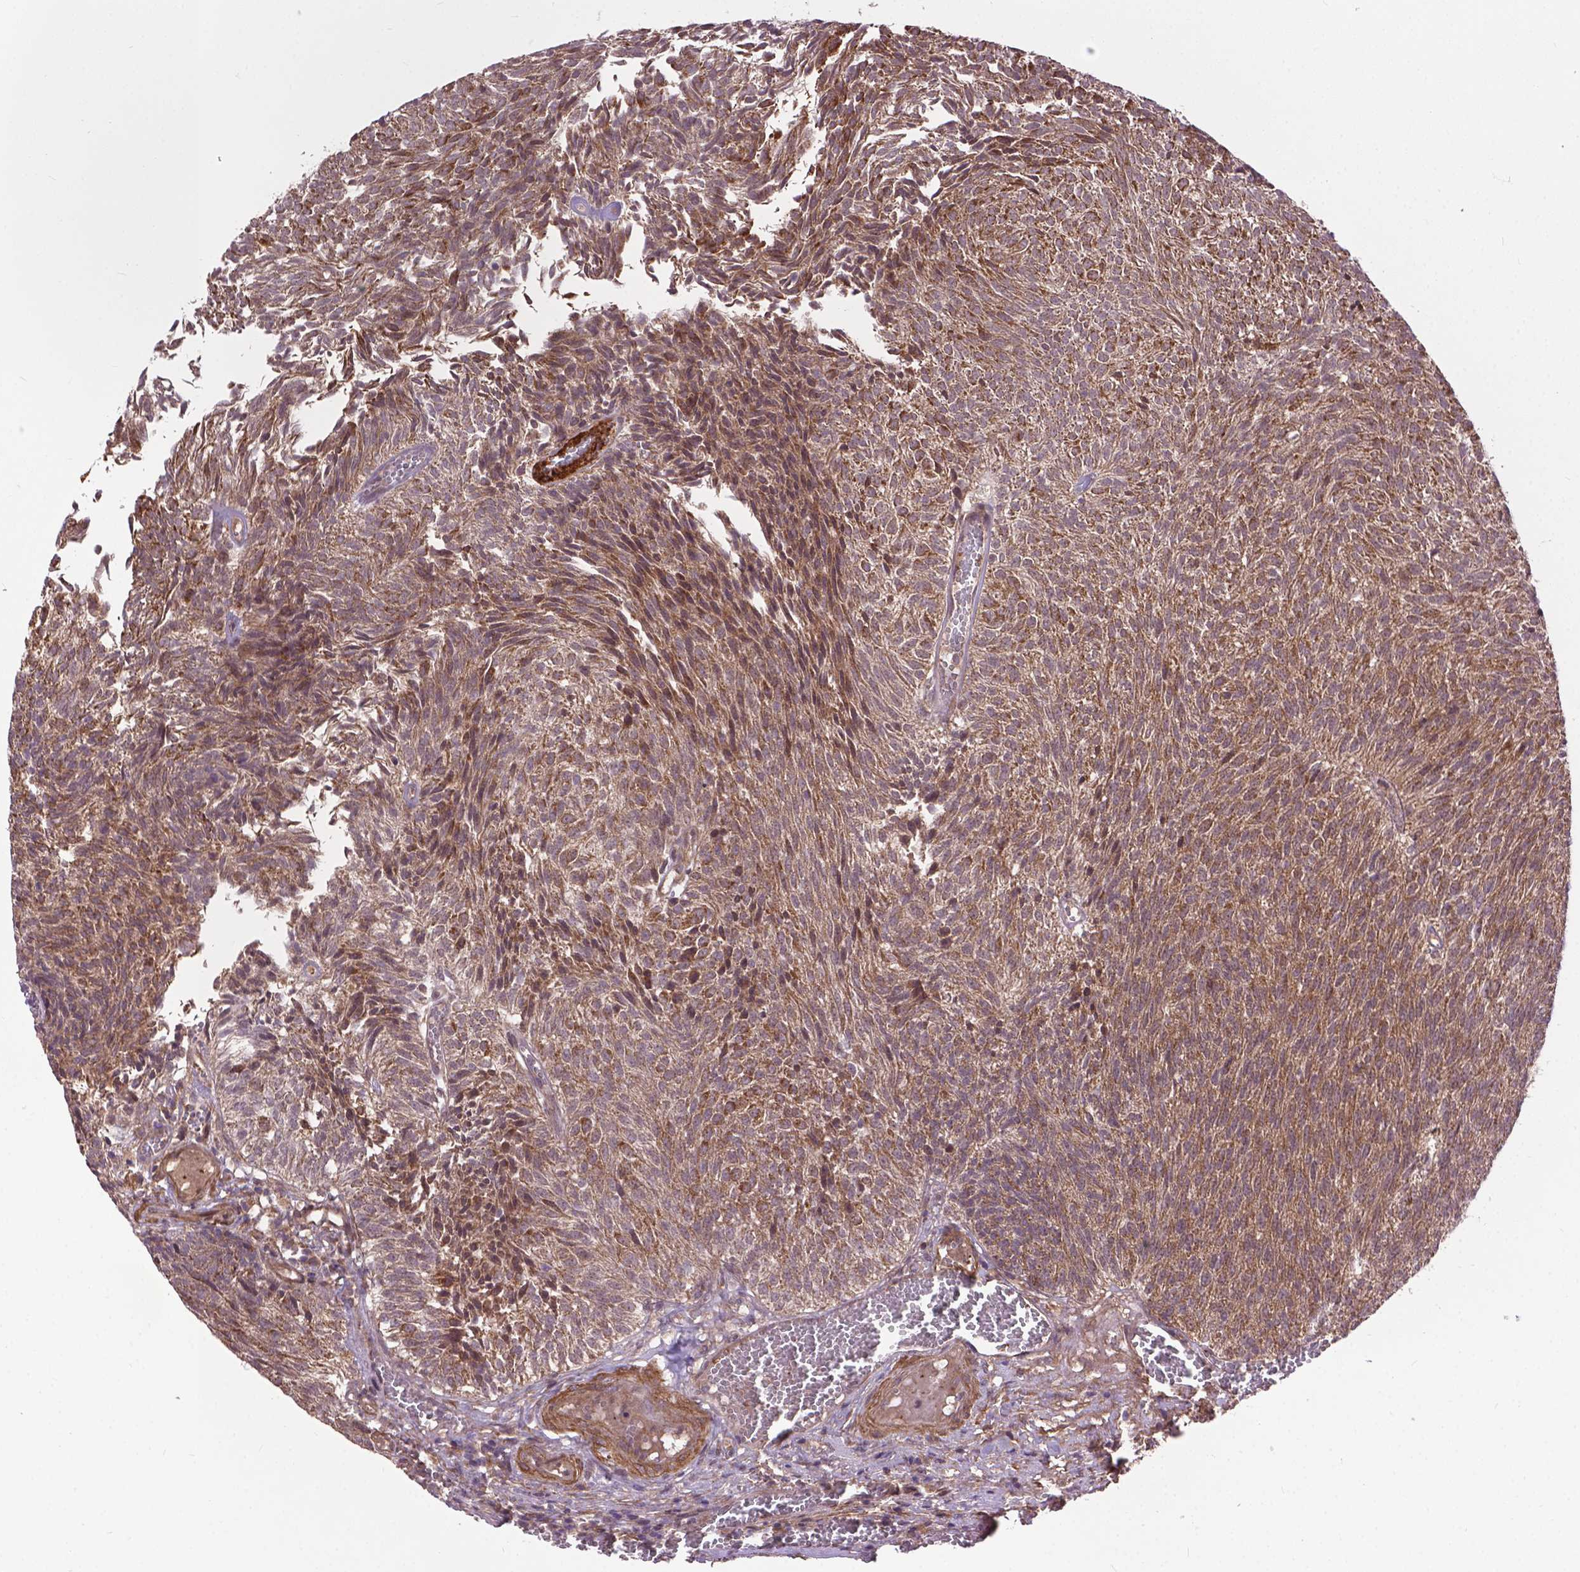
{"staining": {"intensity": "moderate", "quantity": ">75%", "location": "cytoplasmic/membranous"}, "tissue": "urothelial cancer", "cell_type": "Tumor cells", "image_type": "cancer", "snomed": [{"axis": "morphology", "description": "Urothelial carcinoma, Low grade"}, {"axis": "topography", "description": "Urinary bladder"}], "caption": "About >75% of tumor cells in low-grade urothelial carcinoma demonstrate moderate cytoplasmic/membranous protein staining as visualized by brown immunohistochemical staining.", "gene": "ZNF616", "patient": {"sex": "male", "age": 77}}